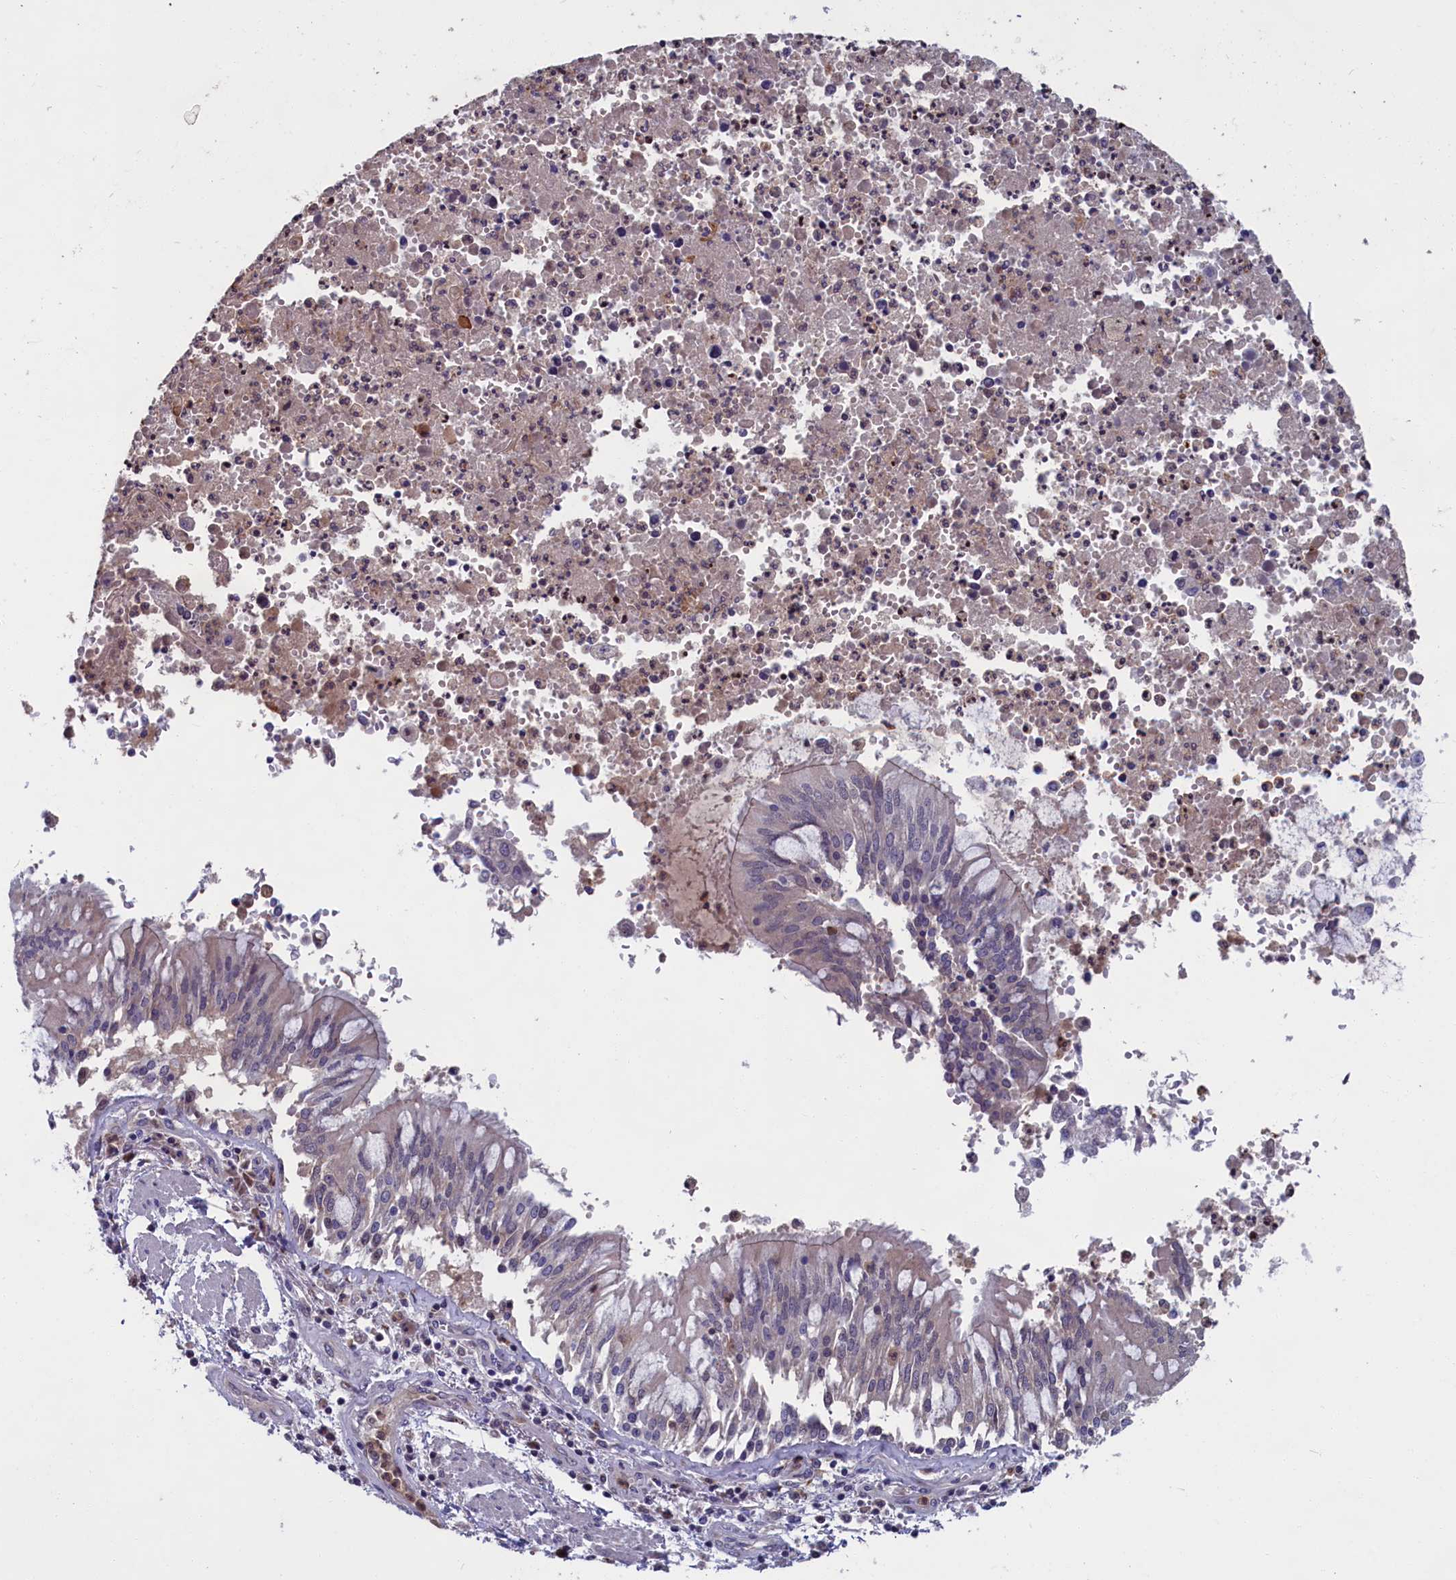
{"staining": {"intensity": "negative", "quantity": "none", "location": "none"}, "tissue": "bronchus", "cell_type": "Respiratory epithelial cells", "image_type": "normal", "snomed": [{"axis": "morphology", "description": "Normal tissue, NOS"}, {"axis": "topography", "description": "Cartilage tissue"}, {"axis": "topography", "description": "Bronchus"}, {"axis": "topography", "description": "Lung"}, {"axis": "topography", "description": "Peripheral nerve tissue"}], "caption": "Immunohistochemical staining of benign bronchus demonstrates no significant staining in respiratory epithelial cells. (Brightfield microscopy of DAB (3,3'-diaminobenzidine) immunohistochemistry (IHC) at high magnification).", "gene": "LIG1", "patient": {"sex": "female", "age": 49}}